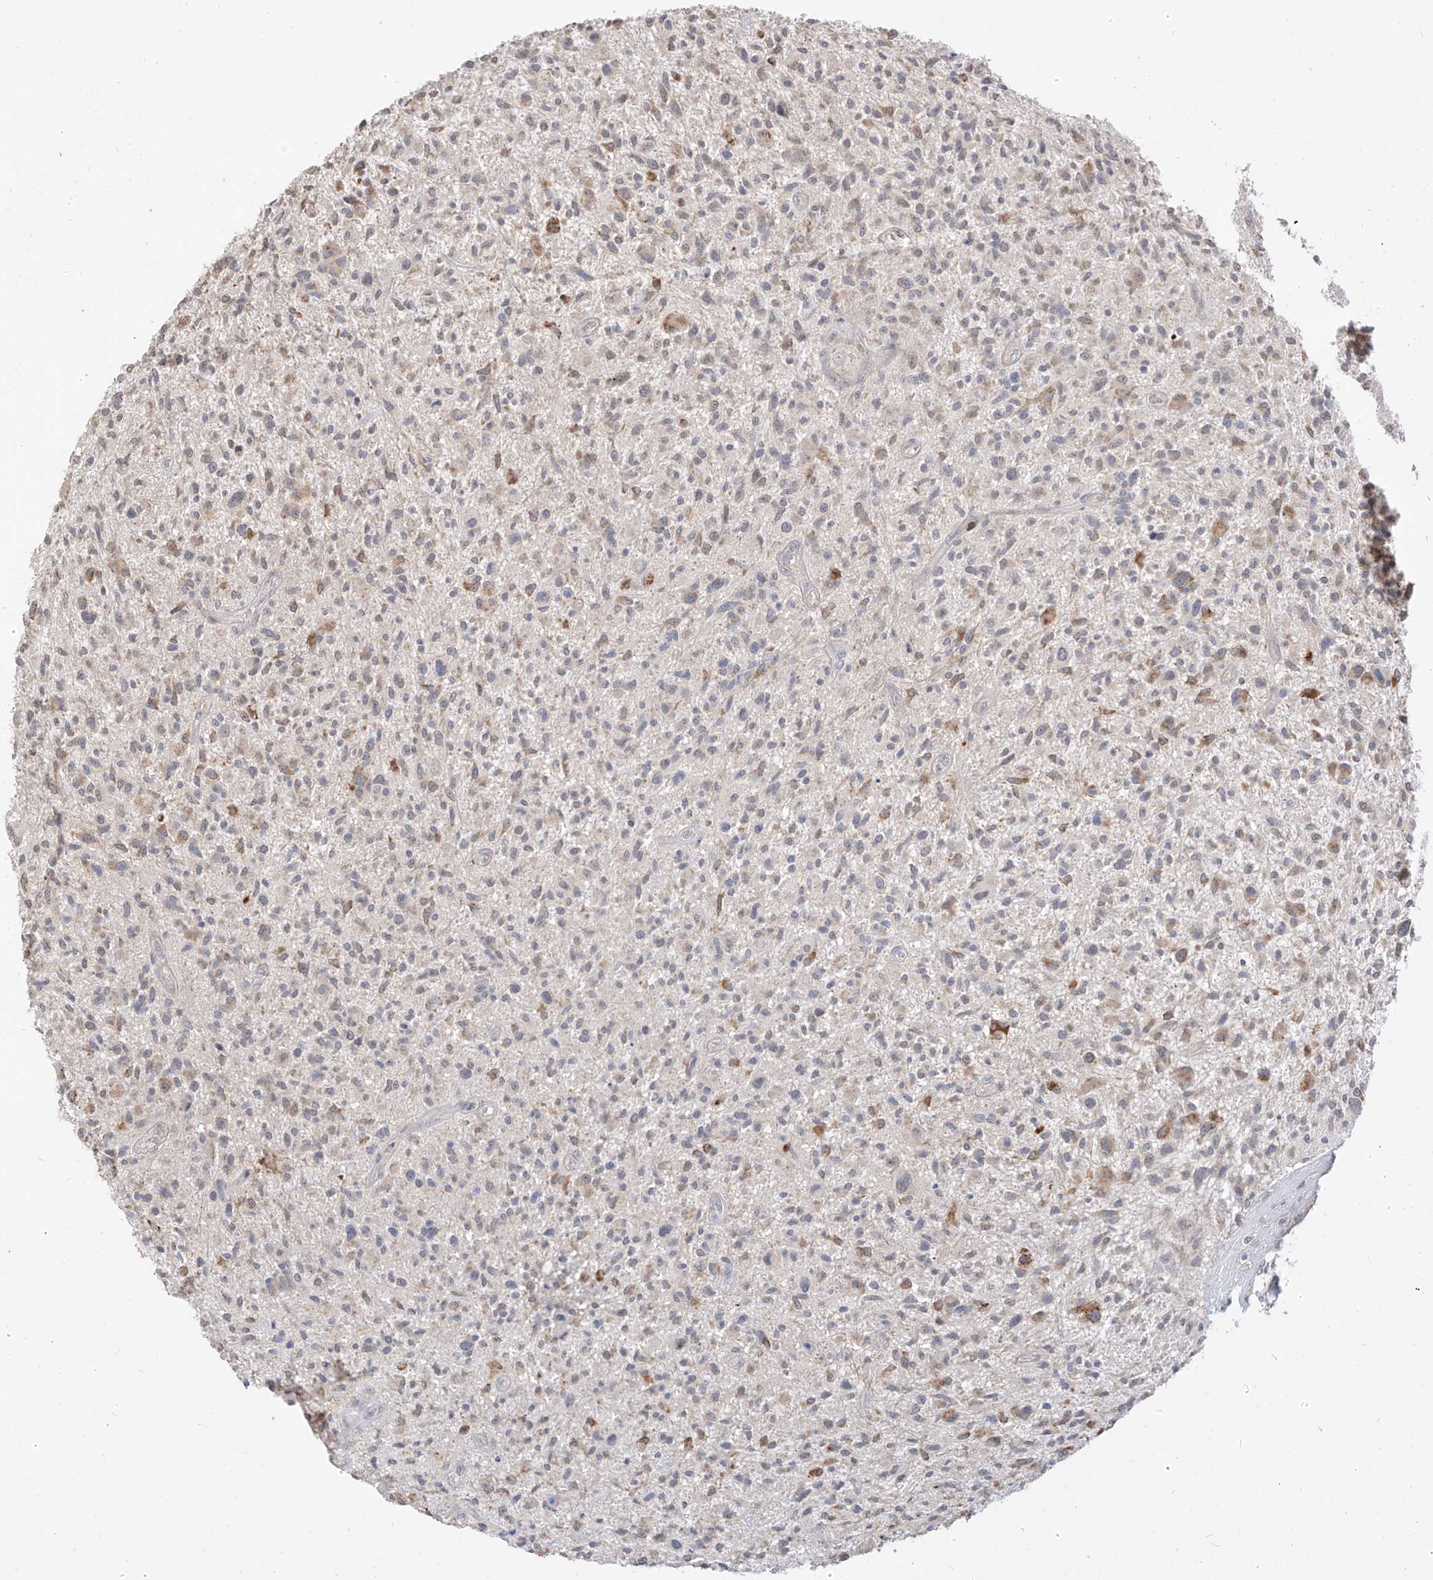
{"staining": {"intensity": "negative", "quantity": "none", "location": "none"}, "tissue": "glioma", "cell_type": "Tumor cells", "image_type": "cancer", "snomed": [{"axis": "morphology", "description": "Glioma, malignant, High grade"}, {"axis": "topography", "description": "Brain"}], "caption": "Tumor cells show no significant staining in glioma.", "gene": "LATS1", "patient": {"sex": "male", "age": 47}}